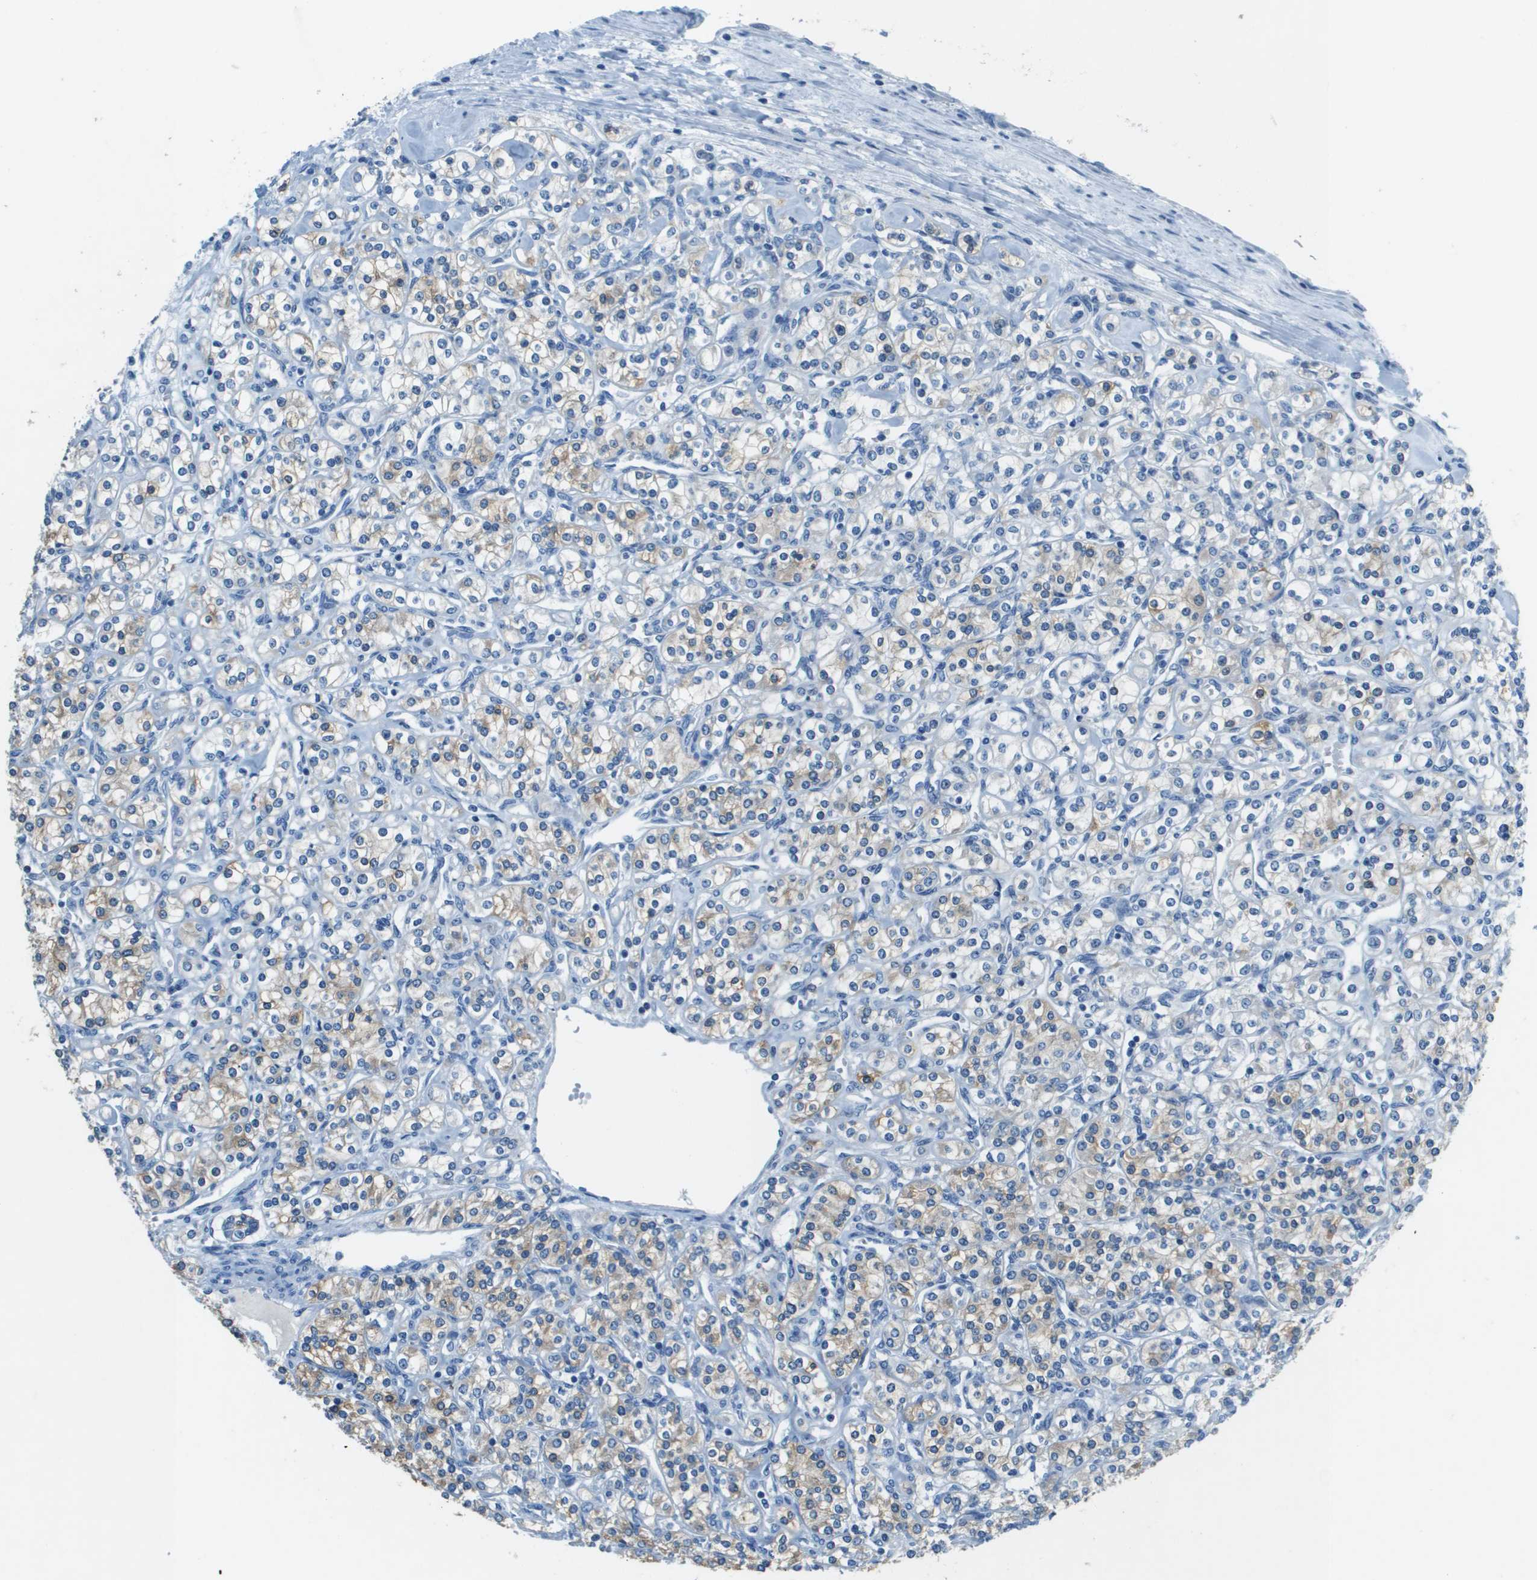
{"staining": {"intensity": "weak", "quantity": "25%-75%", "location": "cytoplasmic/membranous"}, "tissue": "renal cancer", "cell_type": "Tumor cells", "image_type": "cancer", "snomed": [{"axis": "morphology", "description": "Adenocarcinoma, NOS"}, {"axis": "topography", "description": "Kidney"}], "caption": "Immunohistochemical staining of adenocarcinoma (renal) displays low levels of weak cytoplasmic/membranous positivity in about 25%-75% of tumor cells.", "gene": "SLC16A10", "patient": {"sex": "male", "age": 77}}